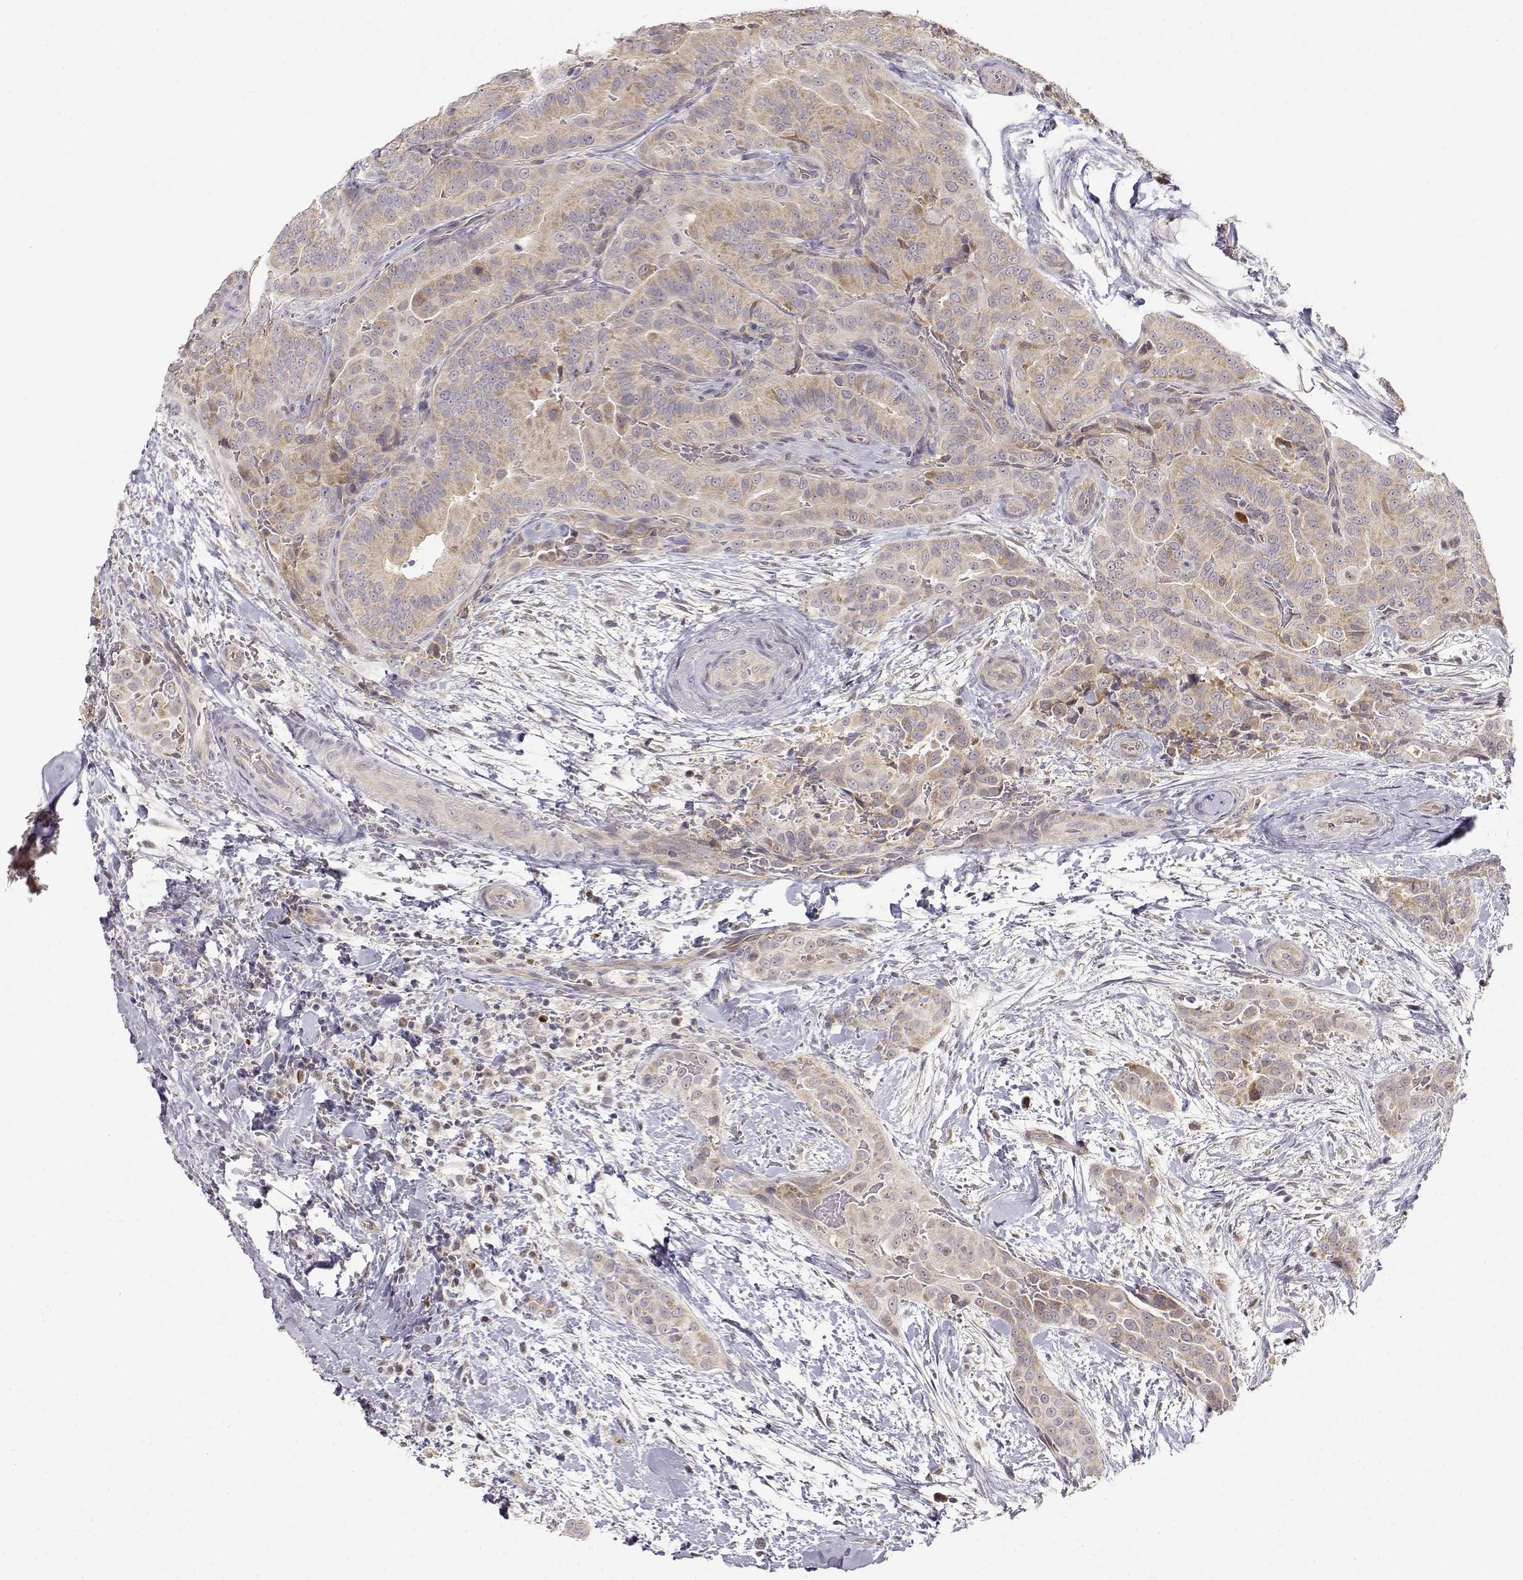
{"staining": {"intensity": "weak", "quantity": ">75%", "location": "cytoplasmic/membranous"}, "tissue": "thyroid cancer", "cell_type": "Tumor cells", "image_type": "cancer", "snomed": [{"axis": "morphology", "description": "Papillary adenocarcinoma, NOS"}, {"axis": "topography", "description": "Thyroid gland"}], "caption": "Weak cytoplasmic/membranous positivity for a protein is seen in approximately >75% of tumor cells of papillary adenocarcinoma (thyroid) using IHC.", "gene": "EAF2", "patient": {"sex": "male", "age": 61}}